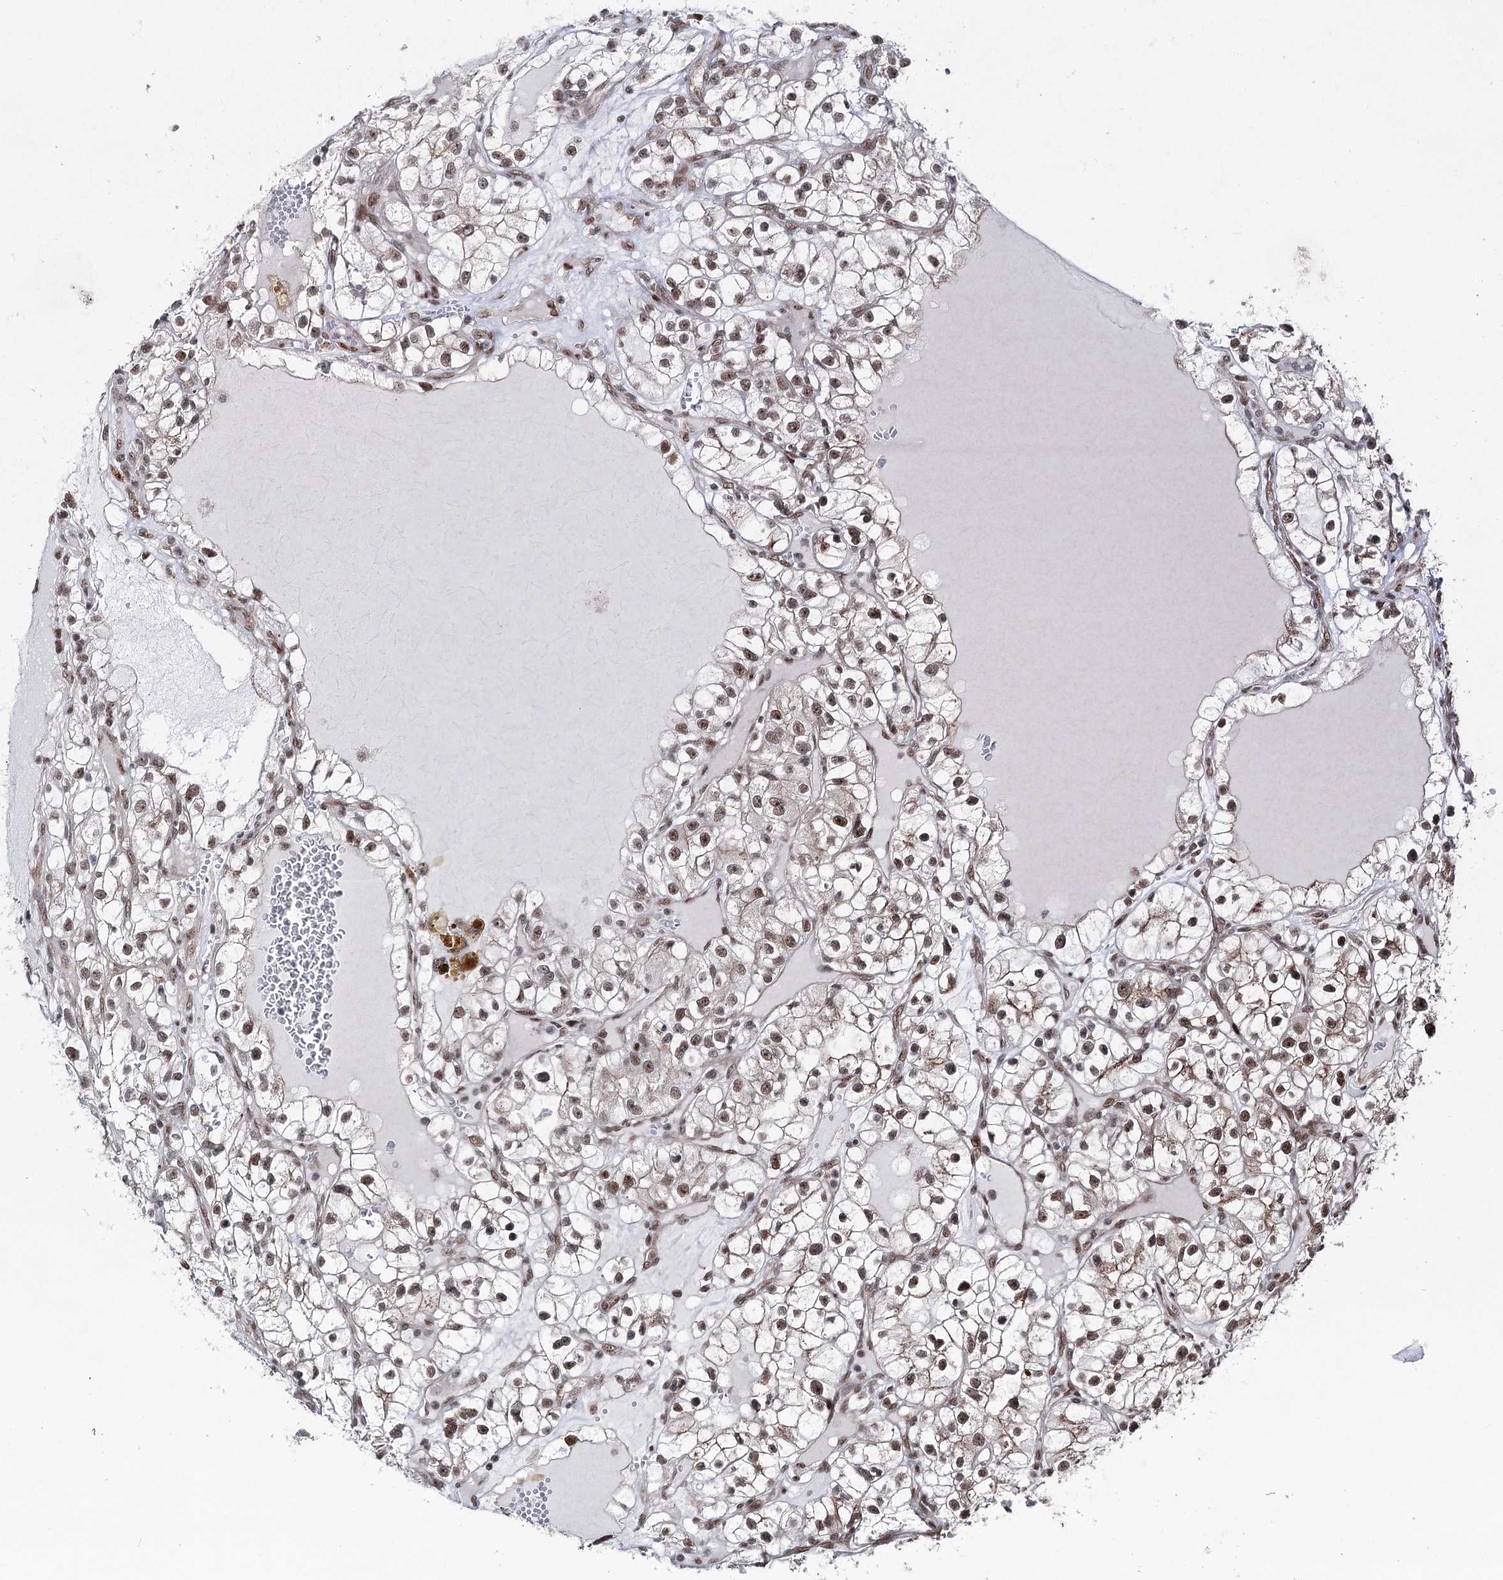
{"staining": {"intensity": "moderate", "quantity": "25%-75%", "location": "nuclear"}, "tissue": "renal cancer", "cell_type": "Tumor cells", "image_type": "cancer", "snomed": [{"axis": "morphology", "description": "Adenocarcinoma, NOS"}, {"axis": "topography", "description": "Kidney"}], "caption": "Protein staining by immunohistochemistry shows moderate nuclear positivity in about 25%-75% of tumor cells in adenocarcinoma (renal).", "gene": "PDCD4", "patient": {"sex": "female", "age": 57}}